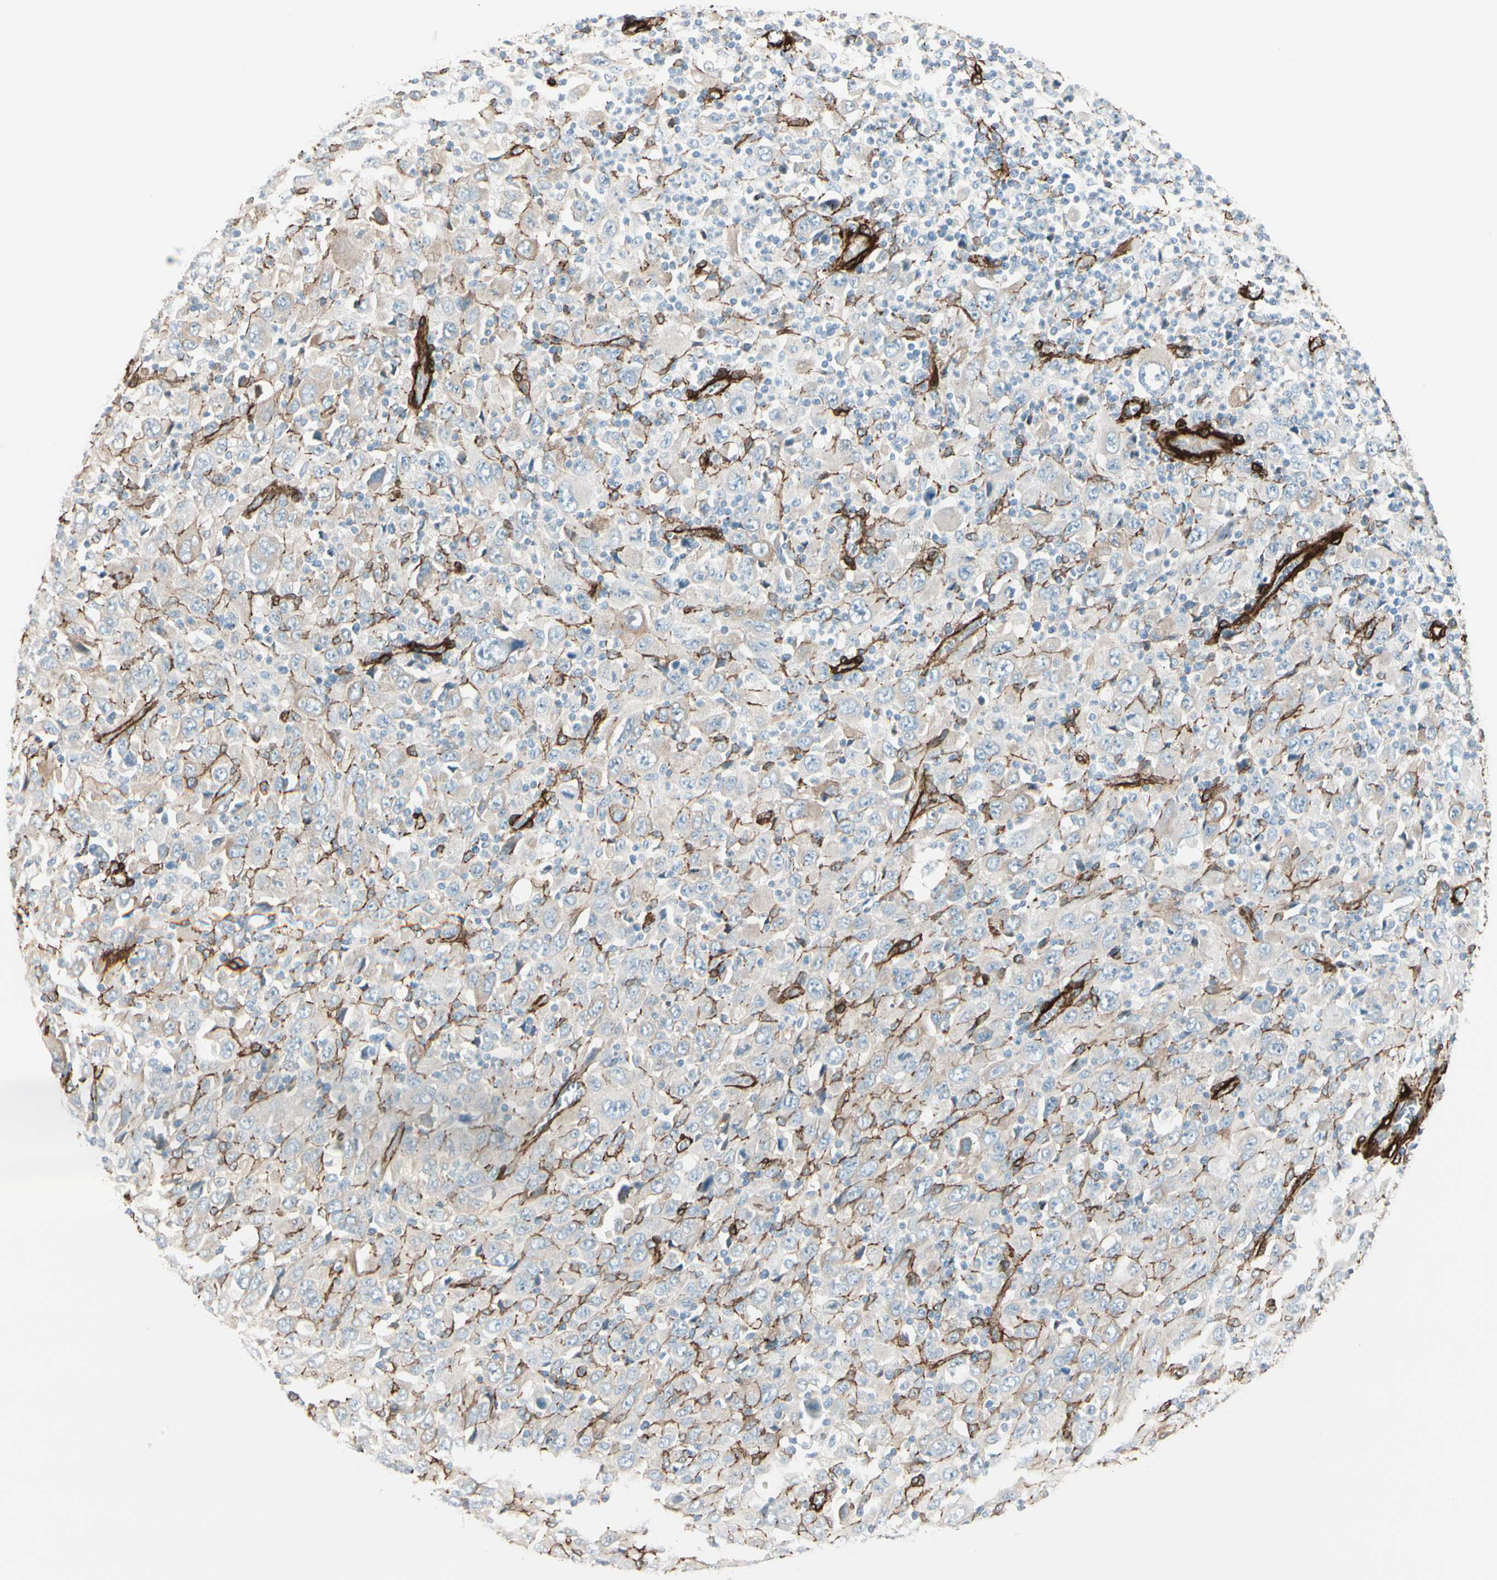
{"staining": {"intensity": "negative", "quantity": "none", "location": "none"}, "tissue": "melanoma", "cell_type": "Tumor cells", "image_type": "cancer", "snomed": [{"axis": "morphology", "description": "Malignant melanoma, Metastatic site"}, {"axis": "topography", "description": "Skin"}], "caption": "This is an immunohistochemistry micrograph of human melanoma. There is no positivity in tumor cells.", "gene": "CALD1", "patient": {"sex": "female", "age": 56}}